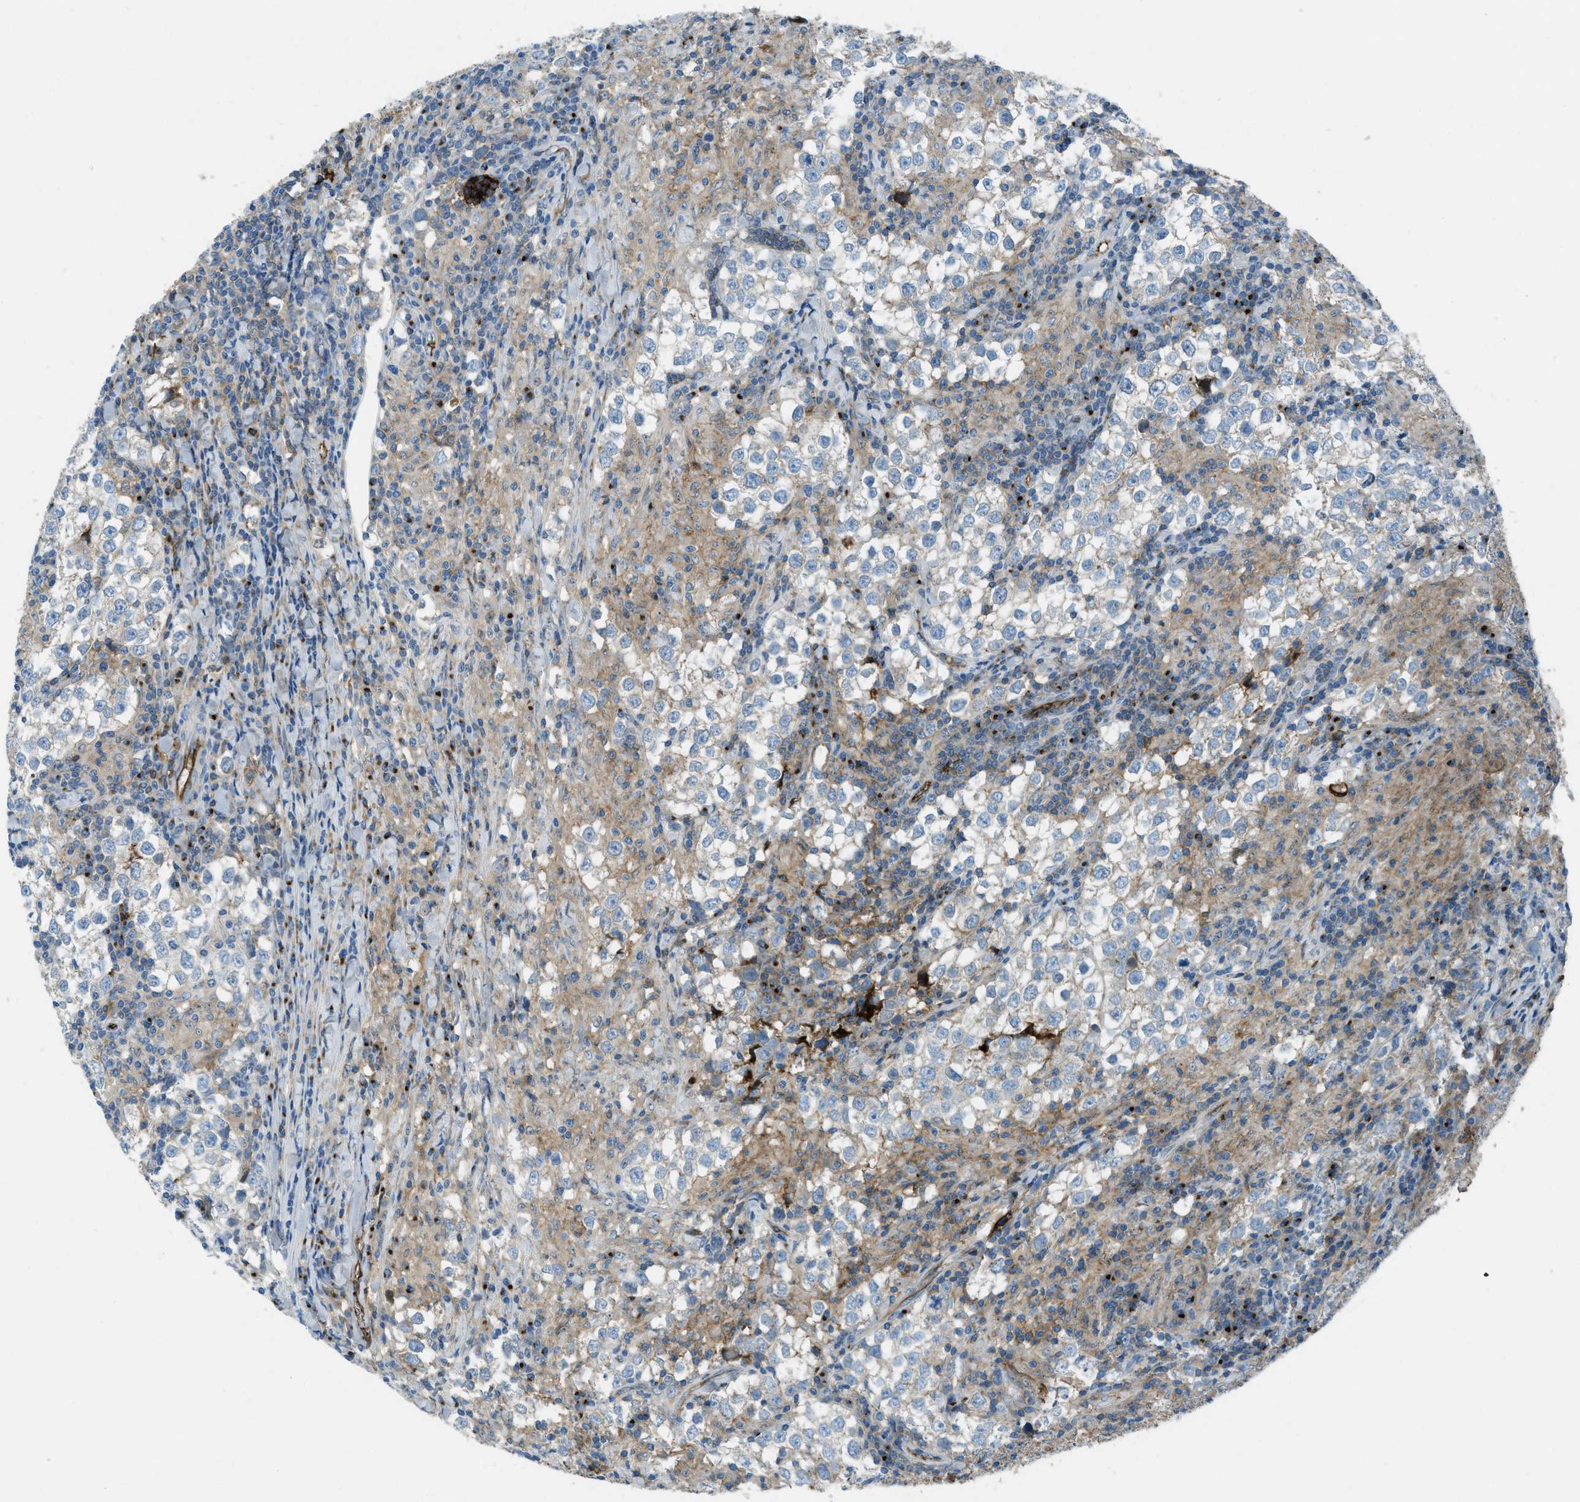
{"staining": {"intensity": "moderate", "quantity": ">75%", "location": "cytoplasmic/membranous"}, "tissue": "testis cancer", "cell_type": "Tumor cells", "image_type": "cancer", "snomed": [{"axis": "morphology", "description": "Seminoma, NOS"}, {"axis": "morphology", "description": "Carcinoma, Embryonal, NOS"}, {"axis": "topography", "description": "Testis"}], "caption": "A photomicrograph showing moderate cytoplasmic/membranous positivity in approximately >75% of tumor cells in testis cancer, as visualized by brown immunohistochemical staining.", "gene": "TRIM59", "patient": {"sex": "male", "age": 36}}